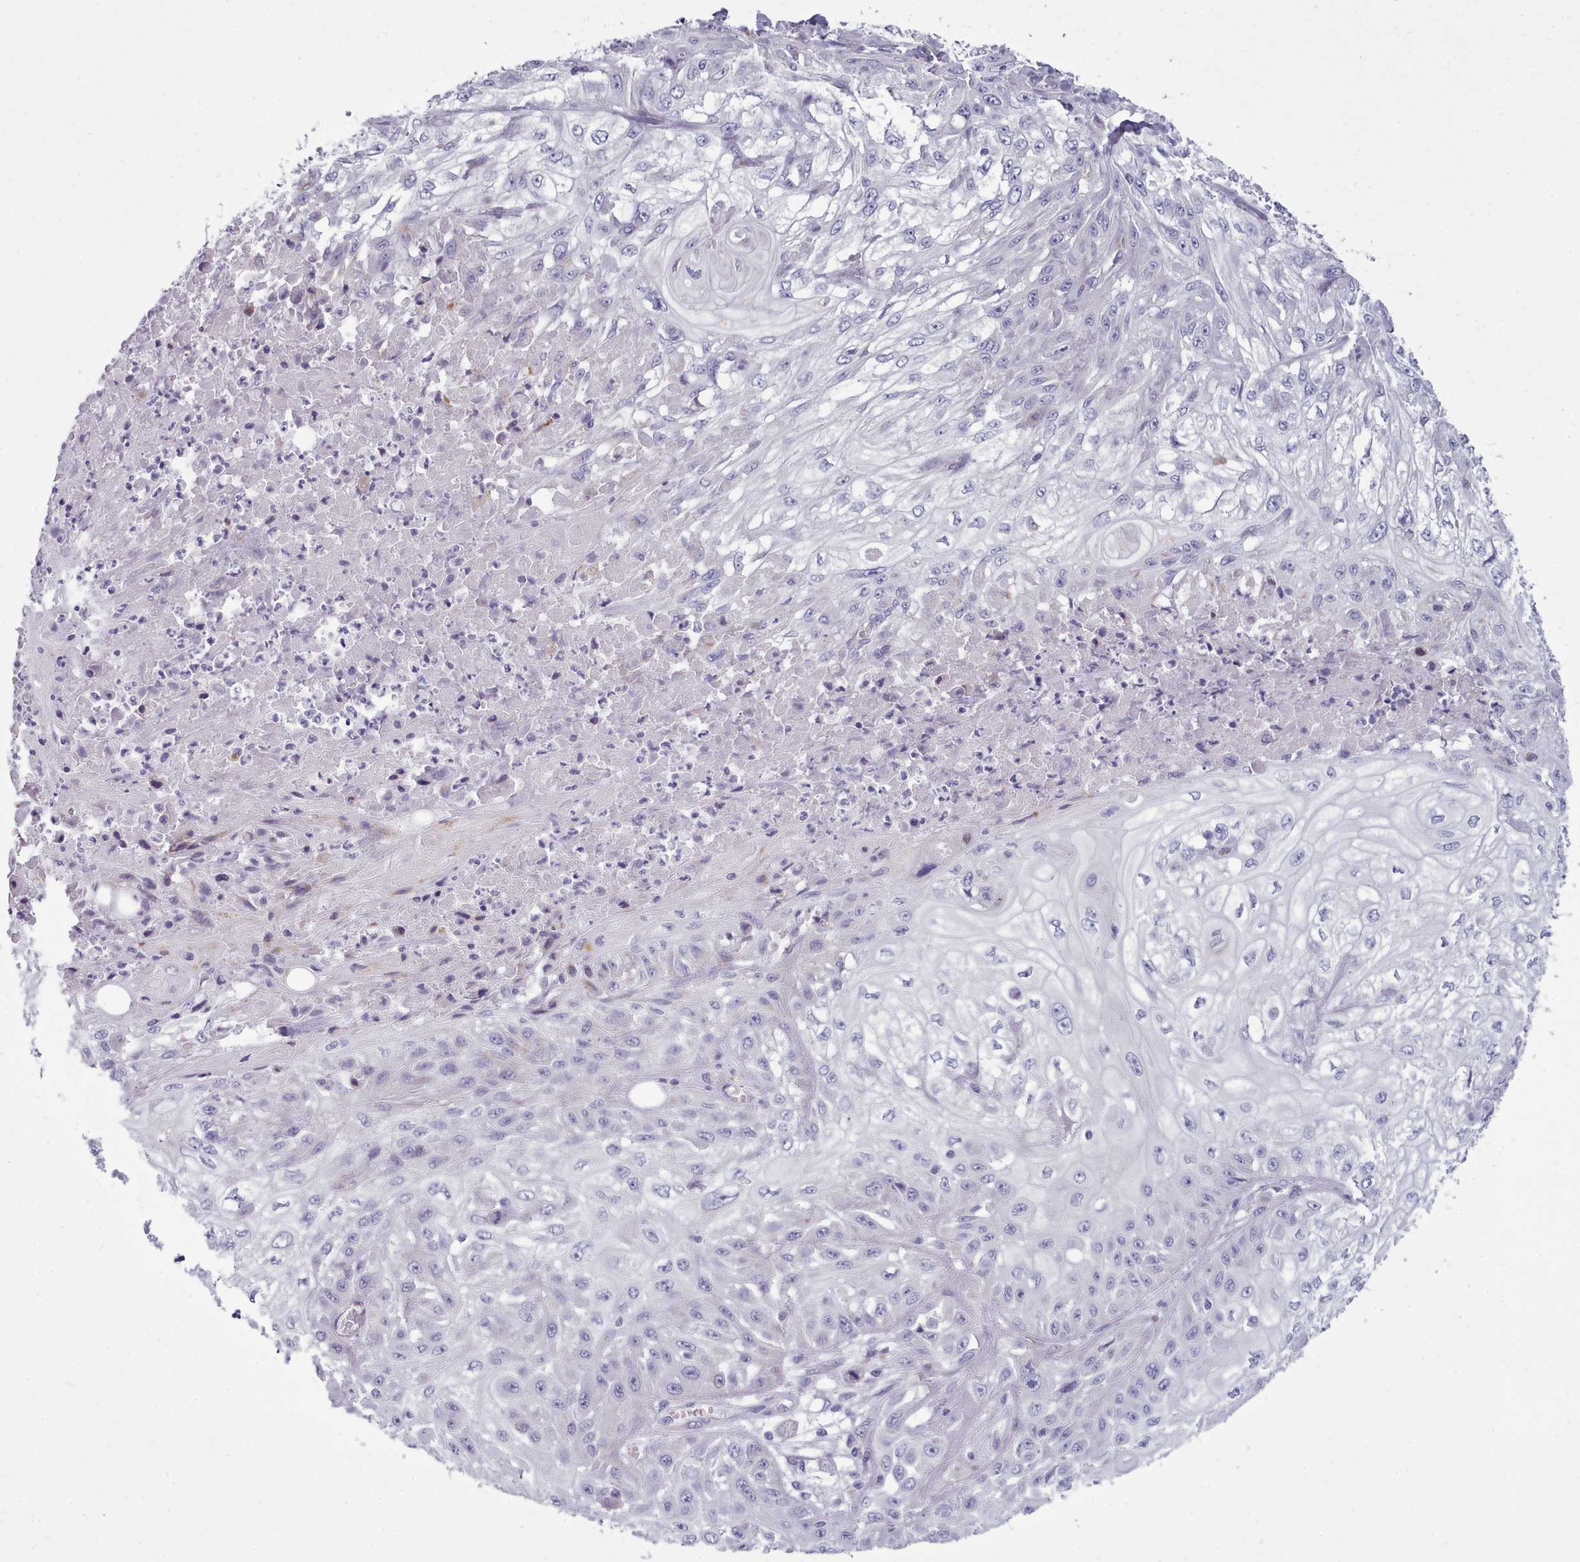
{"staining": {"intensity": "negative", "quantity": "none", "location": "none"}, "tissue": "skin cancer", "cell_type": "Tumor cells", "image_type": "cancer", "snomed": [{"axis": "morphology", "description": "Squamous cell carcinoma, NOS"}, {"axis": "morphology", "description": "Squamous cell carcinoma, metastatic, NOS"}, {"axis": "topography", "description": "Skin"}, {"axis": "topography", "description": "Lymph node"}], "caption": "This is an IHC histopathology image of human skin squamous cell carcinoma. There is no staining in tumor cells.", "gene": "MYRFL", "patient": {"sex": "male", "age": 75}}